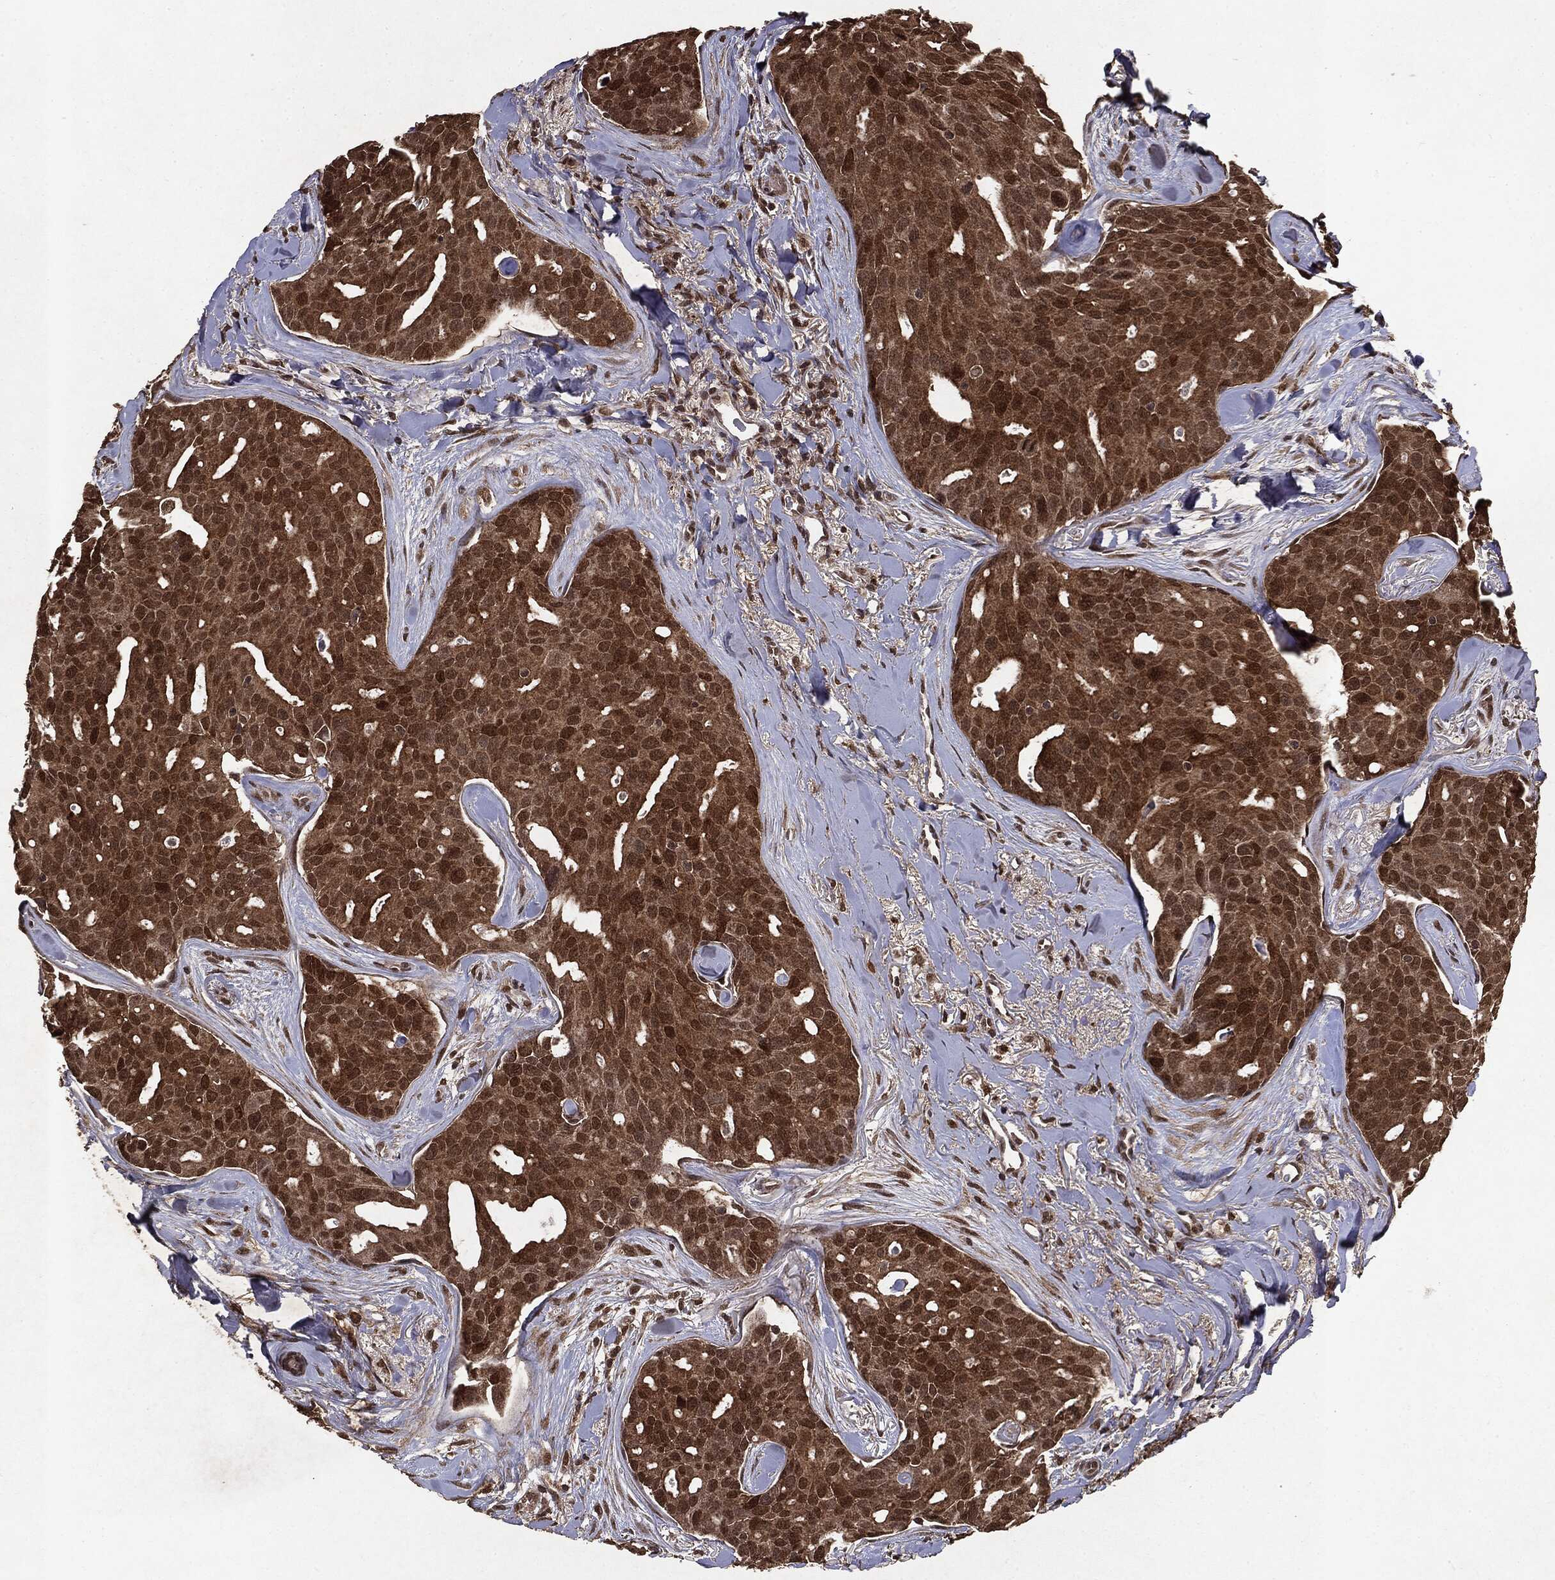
{"staining": {"intensity": "moderate", "quantity": ">75%", "location": "cytoplasmic/membranous,nuclear"}, "tissue": "breast cancer", "cell_type": "Tumor cells", "image_type": "cancer", "snomed": [{"axis": "morphology", "description": "Duct carcinoma"}, {"axis": "topography", "description": "Breast"}], "caption": "Immunohistochemical staining of human breast cancer (invasive ductal carcinoma) displays medium levels of moderate cytoplasmic/membranous and nuclear protein staining in approximately >75% of tumor cells. Nuclei are stained in blue.", "gene": "PEBP1", "patient": {"sex": "female", "age": 54}}